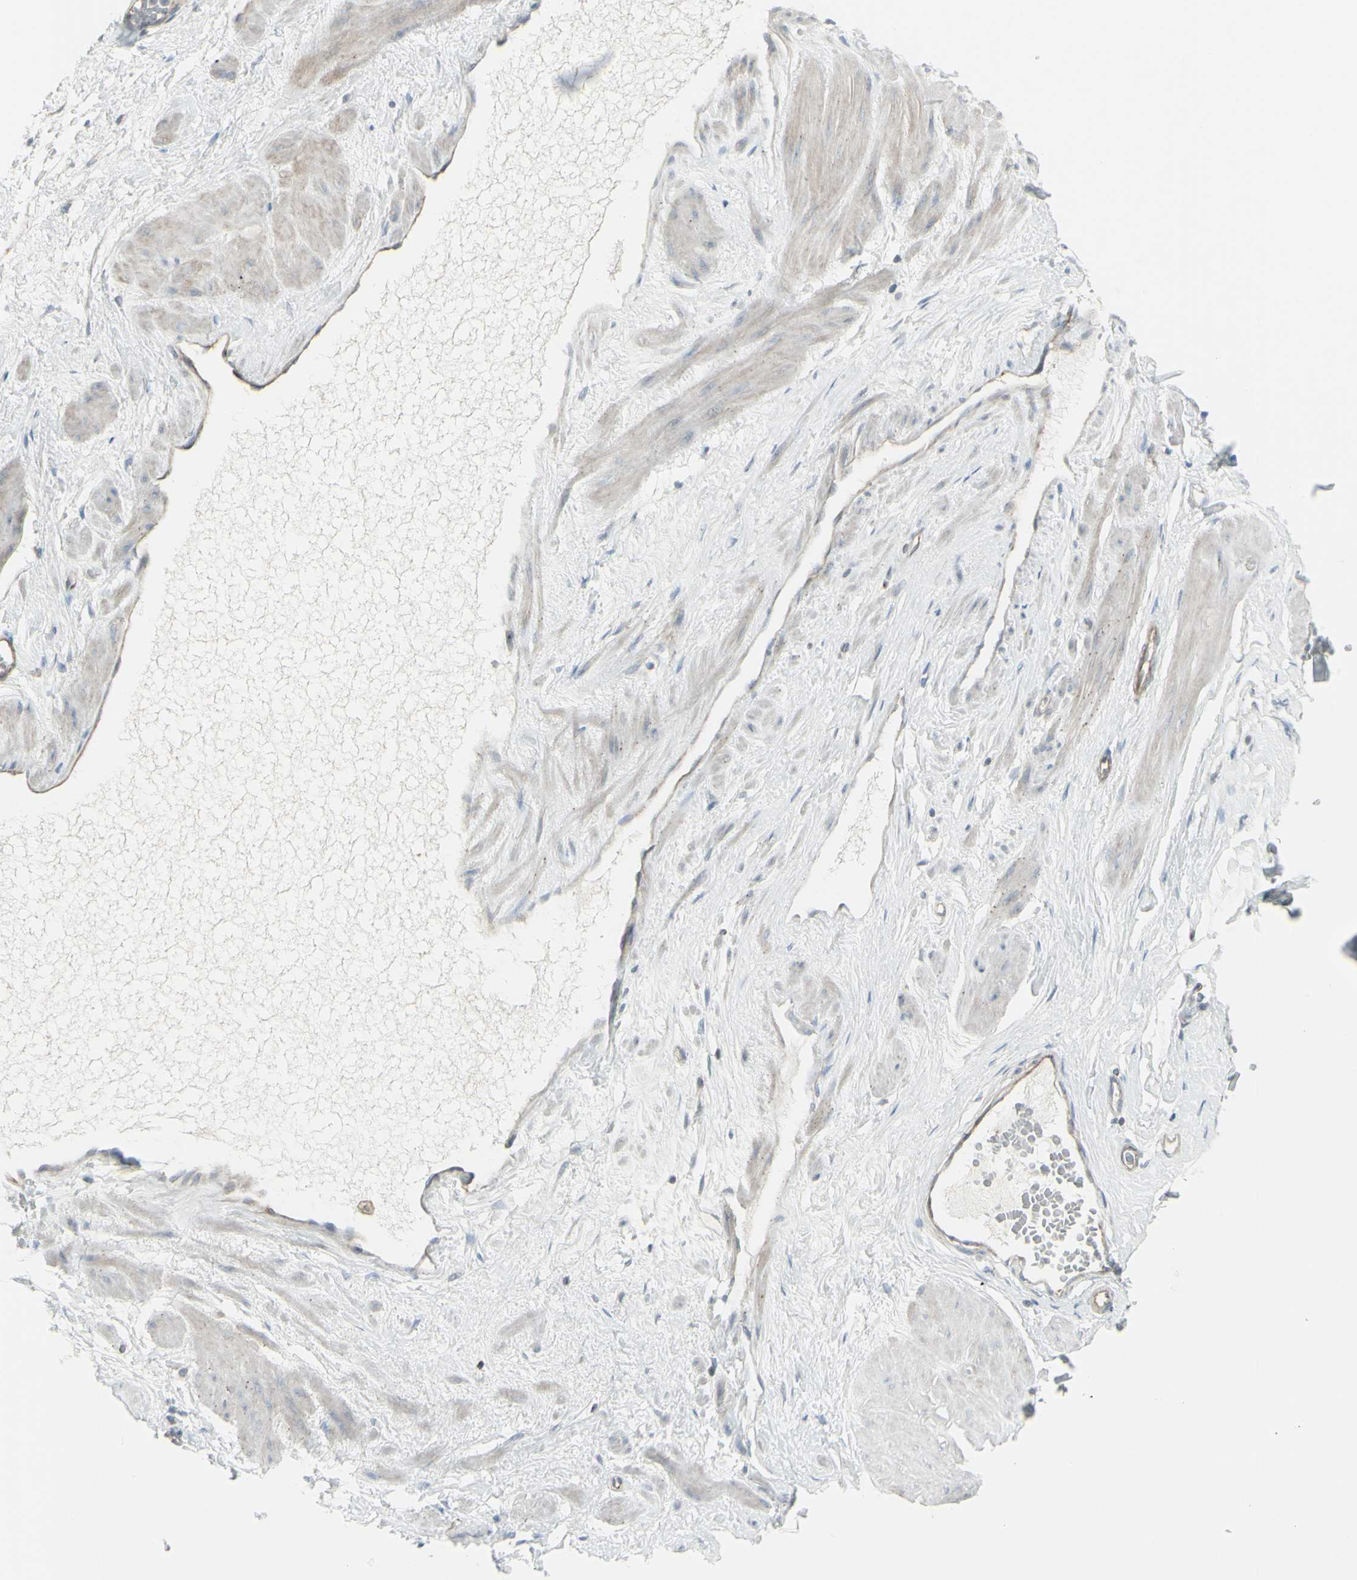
{"staining": {"intensity": "moderate", "quantity": ">75%", "location": "cytoplasmic/membranous"}, "tissue": "adipose tissue", "cell_type": "Adipocytes", "image_type": "normal", "snomed": [{"axis": "morphology", "description": "Normal tissue, NOS"}, {"axis": "topography", "description": "Soft tissue"}, {"axis": "topography", "description": "Vascular tissue"}], "caption": "High-magnification brightfield microscopy of benign adipose tissue stained with DAB (3,3'-diaminobenzidine) (brown) and counterstained with hematoxylin (blue). adipocytes exhibit moderate cytoplasmic/membranous staining is seen in approximately>75% of cells.", "gene": "GALNT6", "patient": {"sex": "female", "age": 35}}